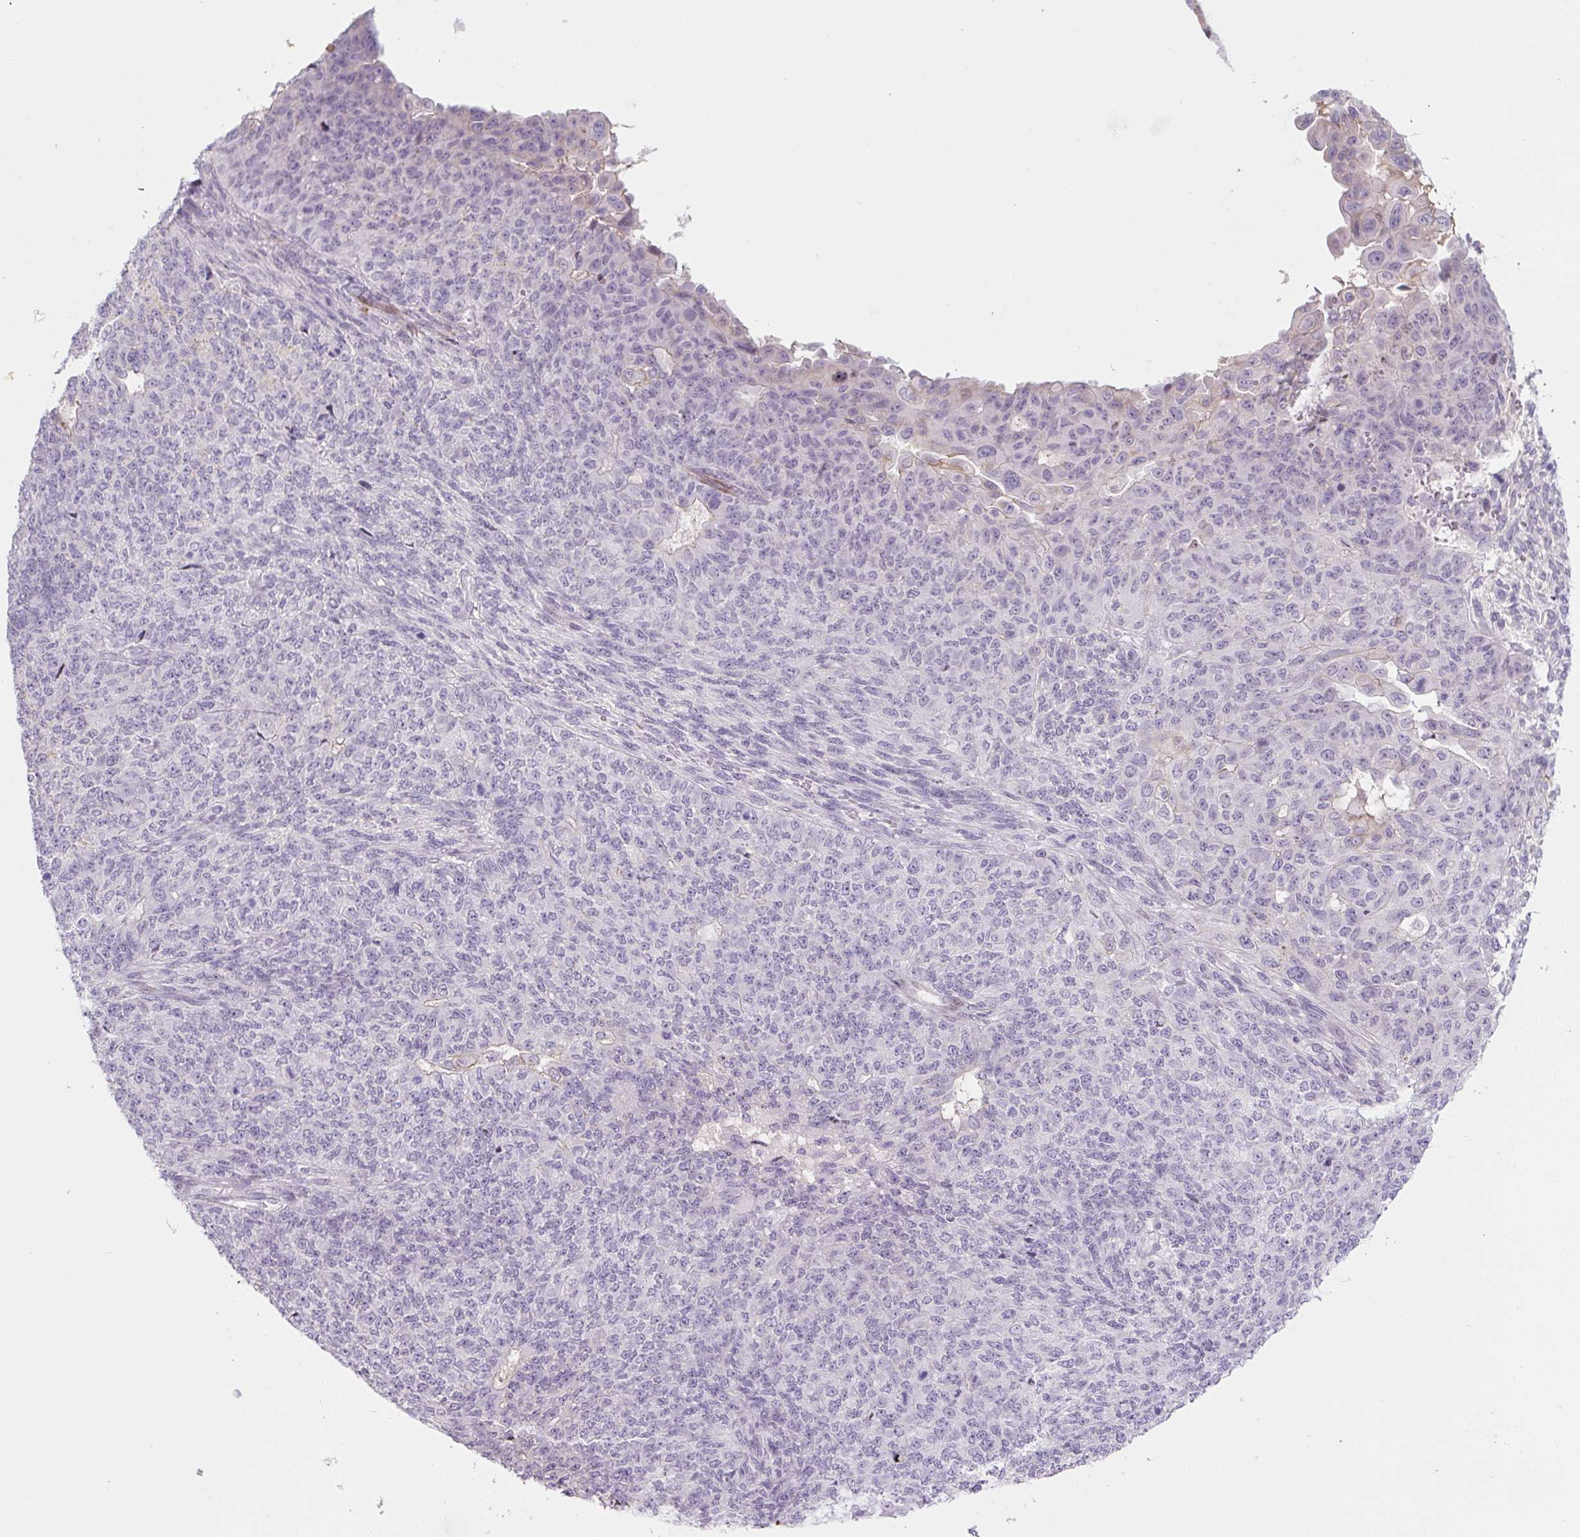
{"staining": {"intensity": "negative", "quantity": "none", "location": "none"}, "tissue": "endometrial cancer", "cell_type": "Tumor cells", "image_type": "cancer", "snomed": [{"axis": "morphology", "description": "Adenocarcinoma, NOS"}, {"axis": "topography", "description": "Endometrium"}], "caption": "Tumor cells show no significant protein positivity in endometrial cancer (adenocarcinoma).", "gene": "PRM1", "patient": {"sex": "female", "age": 32}}